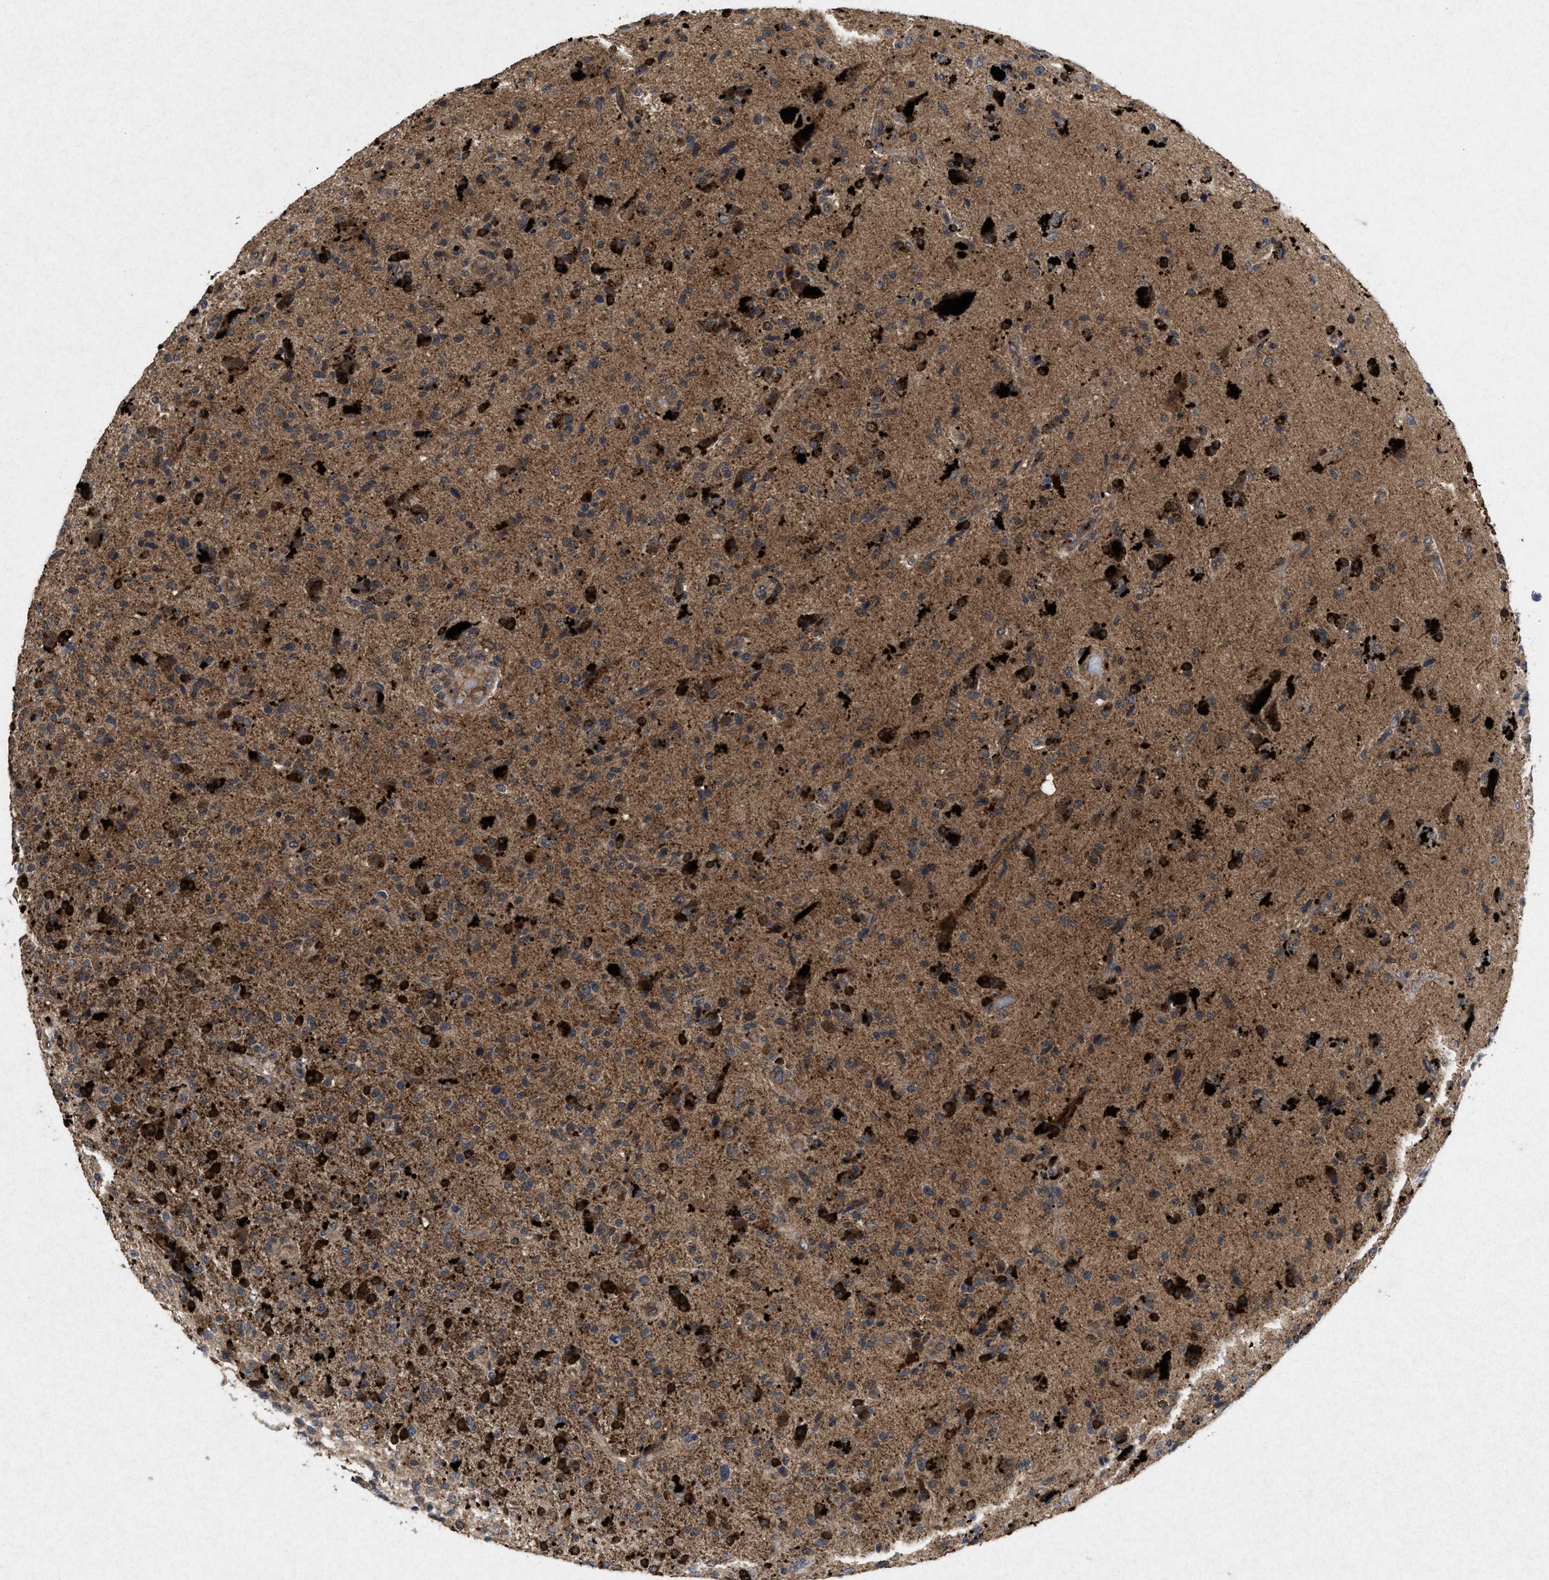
{"staining": {"intensity": "moderate", "quantity": ">75%", "location": "cytoplasmic/membranous"}, "tissue": "glioma", "cell_type": "Tumor cells", "image_type": "cancer", "snomed": [{"axis": "morphology", "description": "Glioma, malignant, High grade"}, {"axis": "topography", "description": "Brain"}], "caption": "Immunohistochemistry image of neoplastic tissue: malignant glioma (high-grade) stained using immunohistochemistry (IHC) shows medium levels of moderate protein expression localized specifically in the cytoplasmic/membranous of tumor cells, appearing as a cytoplasmic/membranous brown color.", "gene": "MSI2", "patient": {"sex": "male", "age": 72}}